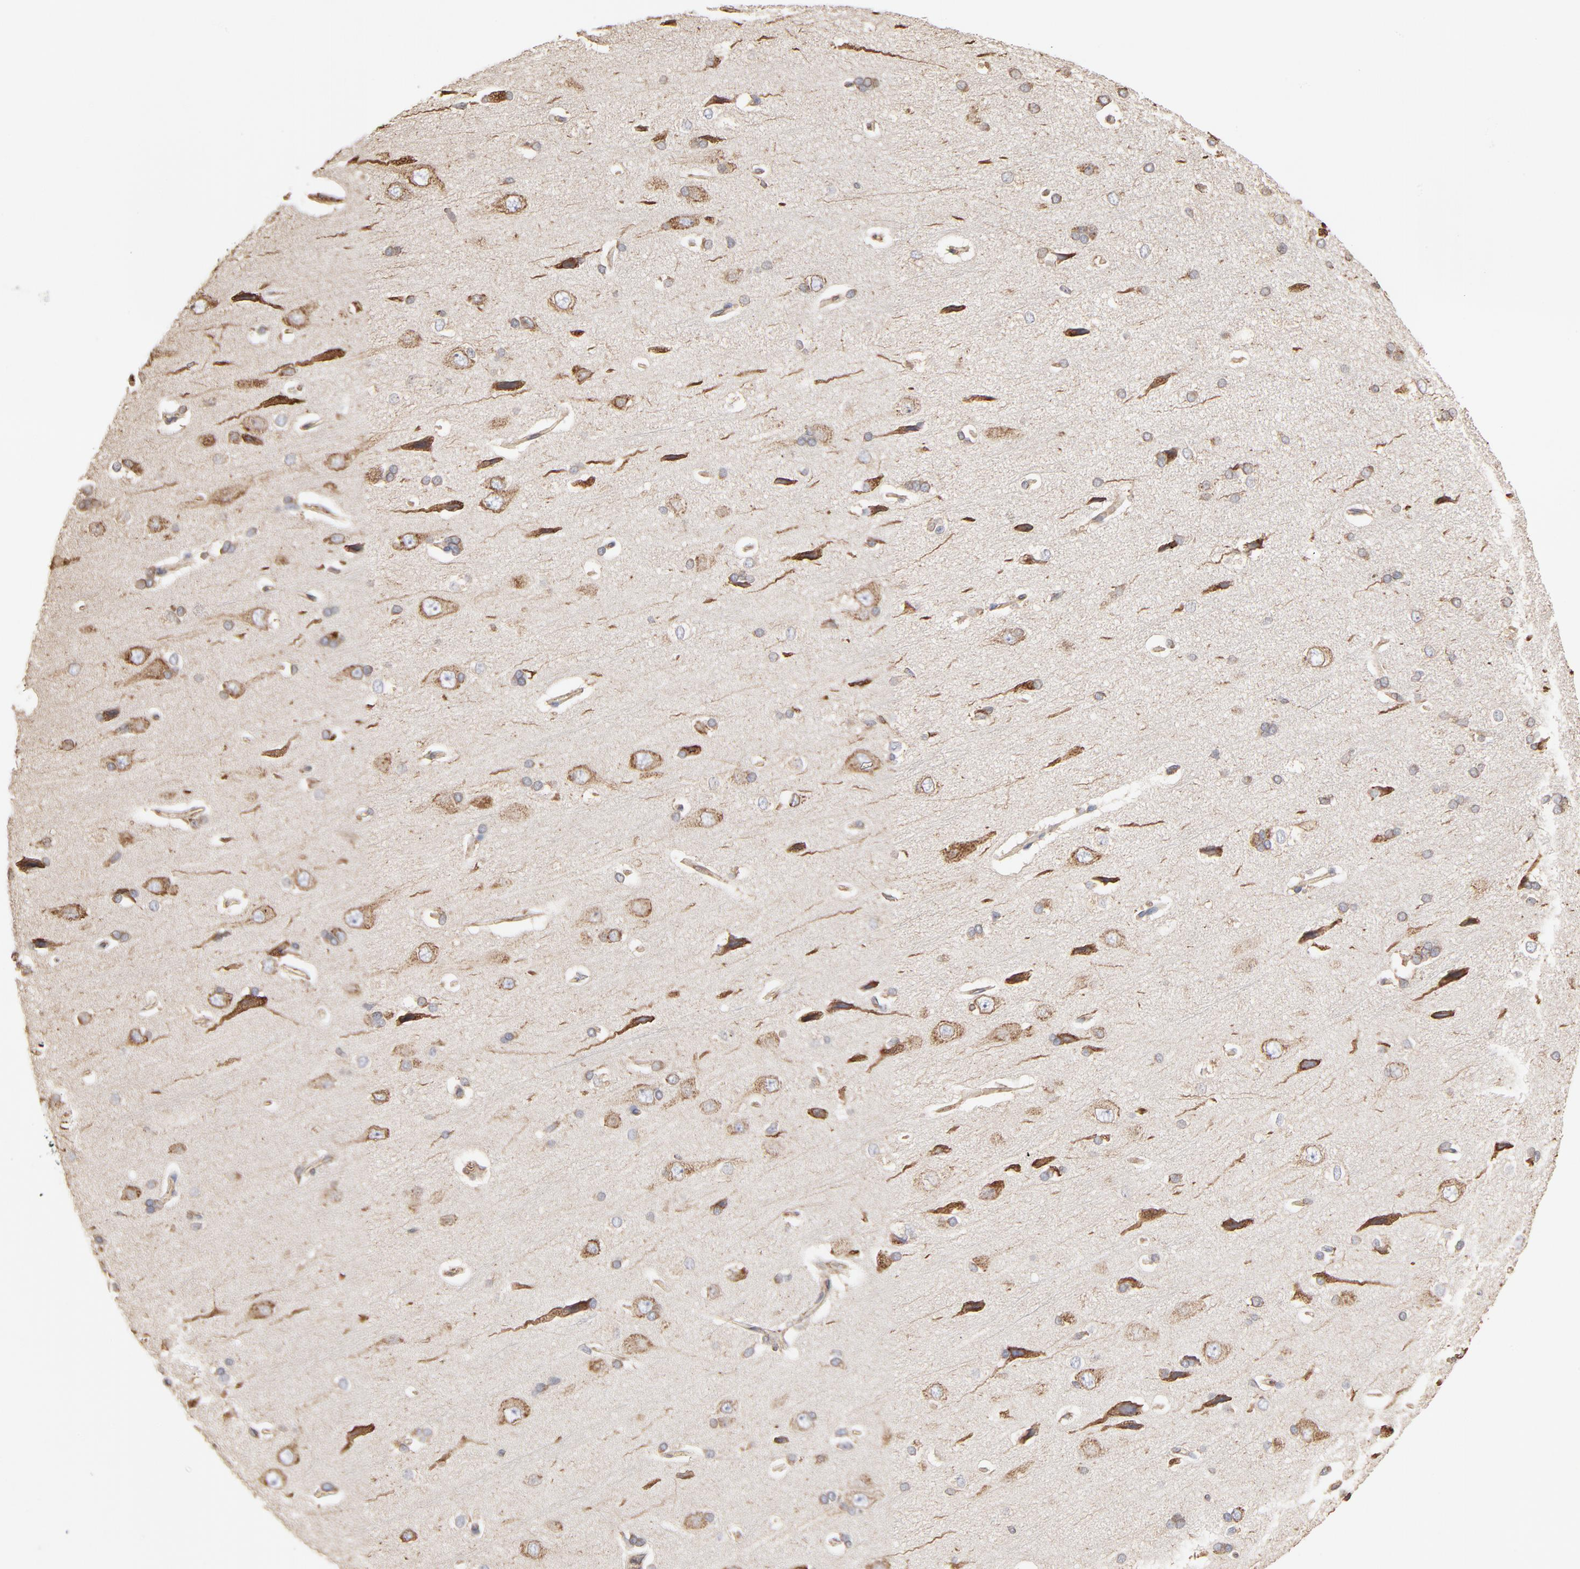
{"staining": {"intensity": "moderate", "quantity": ">75%", "location": "cytoplasmic/membranous"}, "tissue": "cerebral cortex", "cell_type": "Endothelial cells", "image_type": "normal", "snomed": [{"axis": "morphology", "description": "Normal tissue, NOS"}, {"axis": "topography", "description": "Cerebral cortex"}], "caption": "This histopathology image displays immunohistochemistry staining of unremarkable cerebral cortex, with medium moderate cytoplasmic/membranous positivity in about >75% of endothelial cells.", "gene": "PDIA3", "patient": {"sex": "male", "age": 62}}